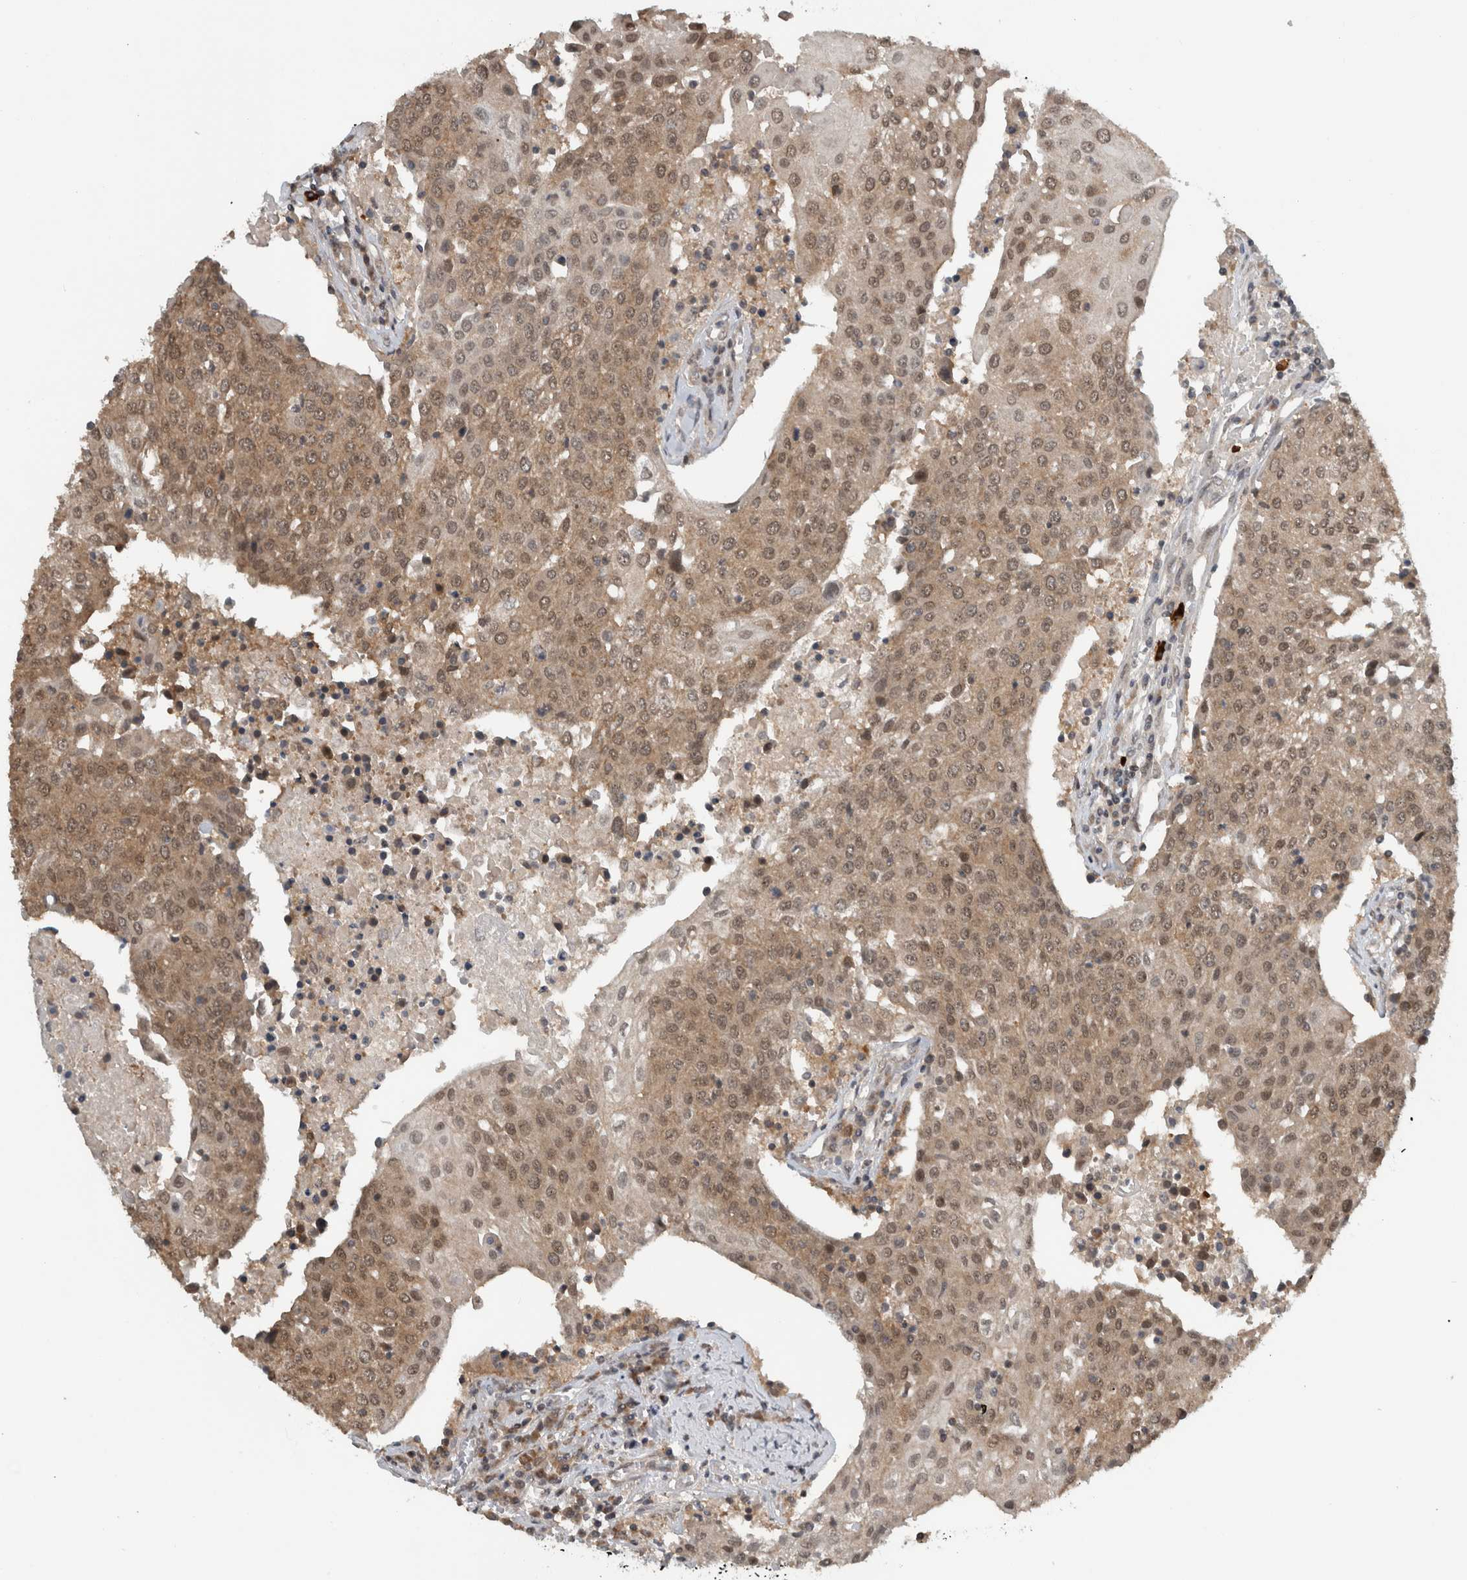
{"staining": {"intensity": "weak", "quantity": ">75%", "location": "cytoplasmic/membranous,nuclear"}, "tissue": "urothelial cancer", "cell_type": "Tumor cells", "image_type": "cancer", "snomed": [{"axis": "morphology", "description": "Urothelial carcinoma, High grade"}, {"axis": "topography", "description": "Urinary bladder"}], "caption": "High-grade urothelial carcinoma stained with DAB (3,3'-diaminobenzidine) IHC demonstrates low levels of weak cytoplasmic/membranous and nuclear positivity in approximately >75% of tumor cells. The protein of interest is shown in brown color, while the nuclei are stained blue.", "gene": "SPAG7", "patient": {"sex": "female", "age": 85}}